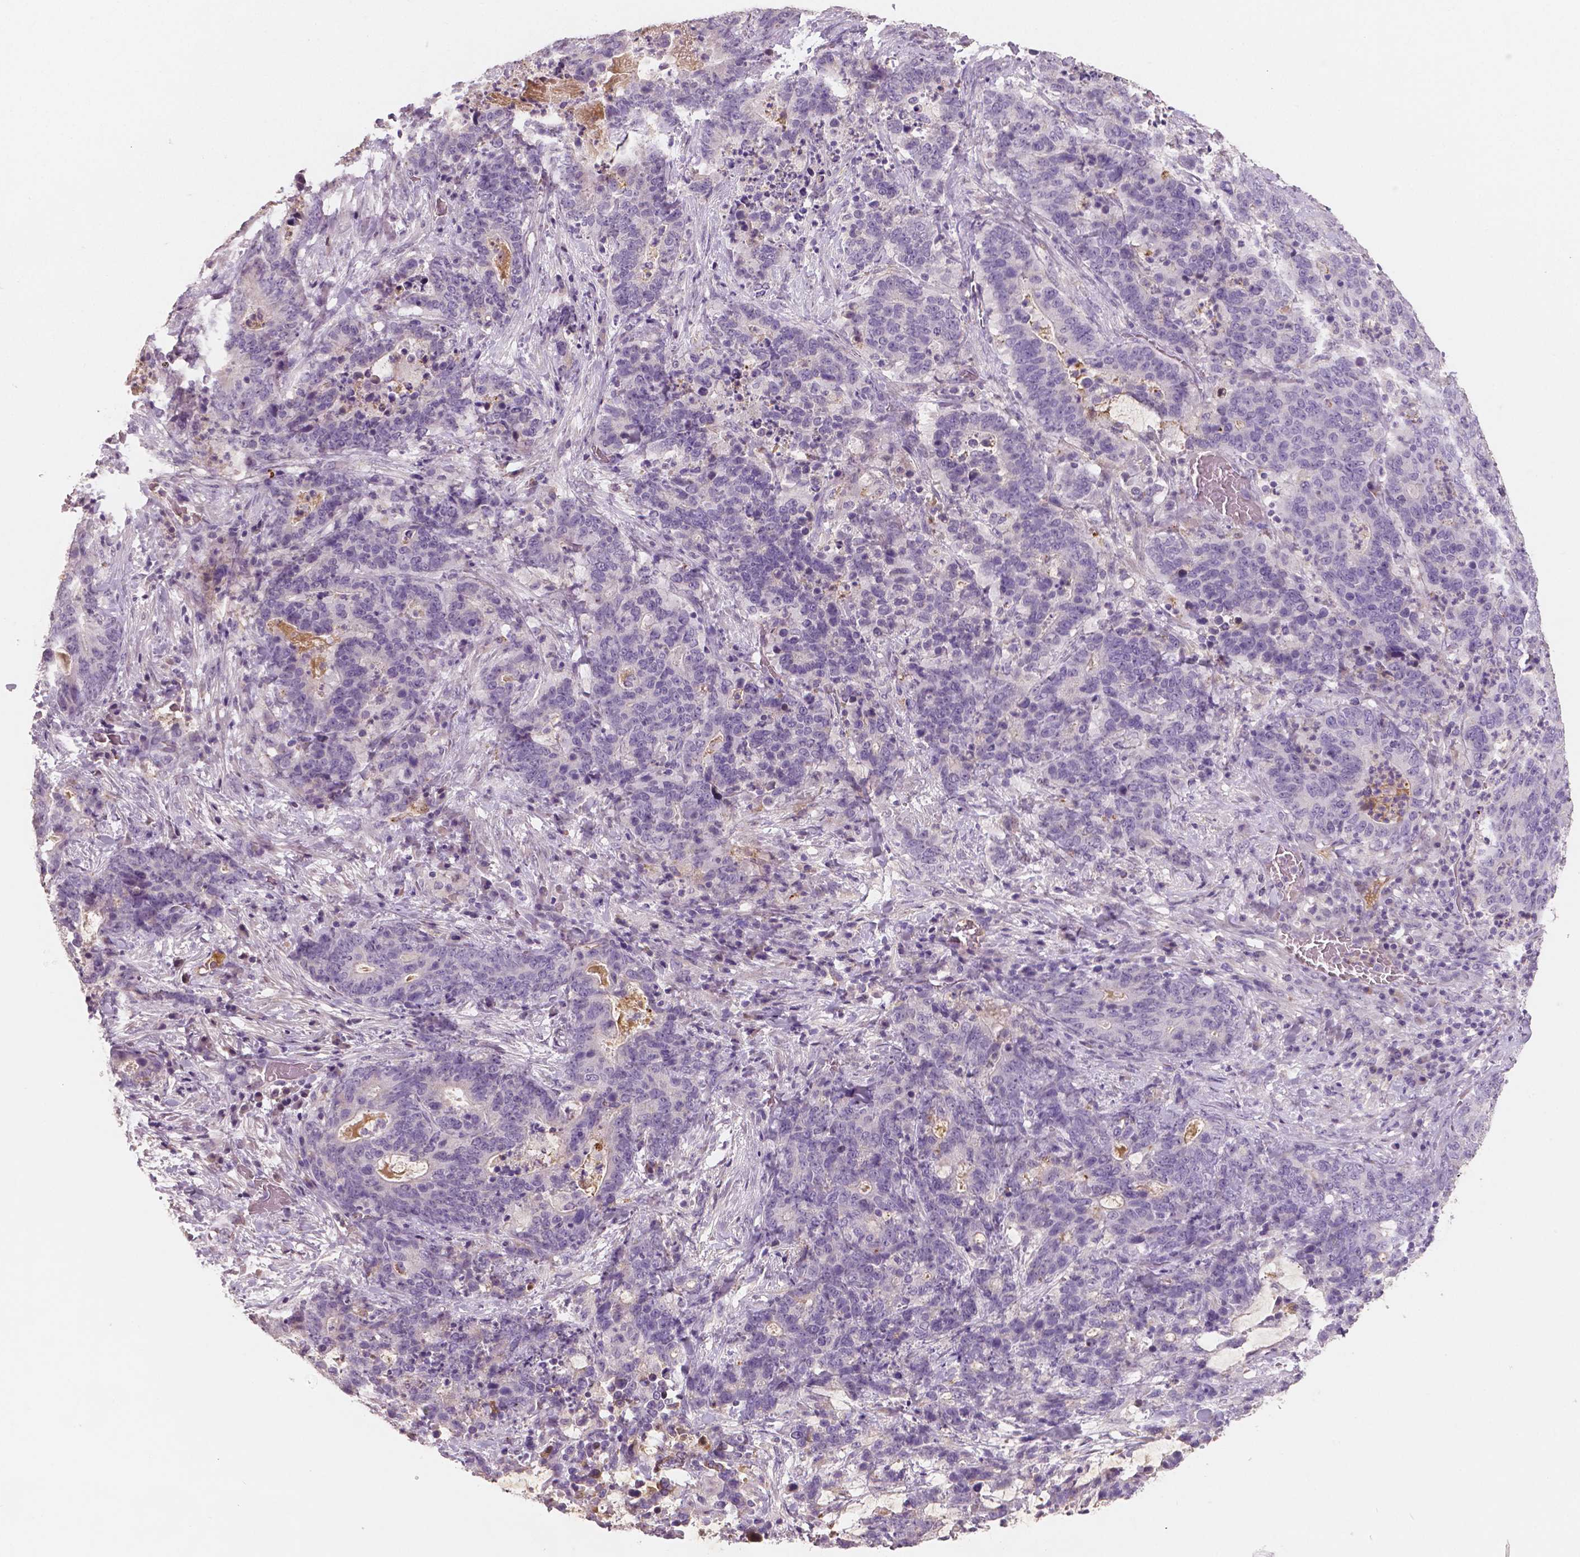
{"staining": {"intensity": "negative", "quantity": "none", "location": "none"}, "tissue": "stomach cancer", "cell_type": "Tumor cells", "image_type": "cancer", "snomed": [{"axis": "morphology", "description": "Normal tissue, NOS"}, {"axis": "morphology", "description": "Adenocarcinoma, NOS"}, {"axis": "topography", "description": "Stomach"}], "caption": "Tumor cells are negative for brown protein staining in stomach cancer (adenocarcinoma). (Stains: DAB (3,3'-diaminobenzidine) immunohistochemistry with hematoxylin counter stain, Microscopy: brightfield microscopy at high magnification).", "gene": "APOA4", "patient": {"sex": "female", "age": 64}}